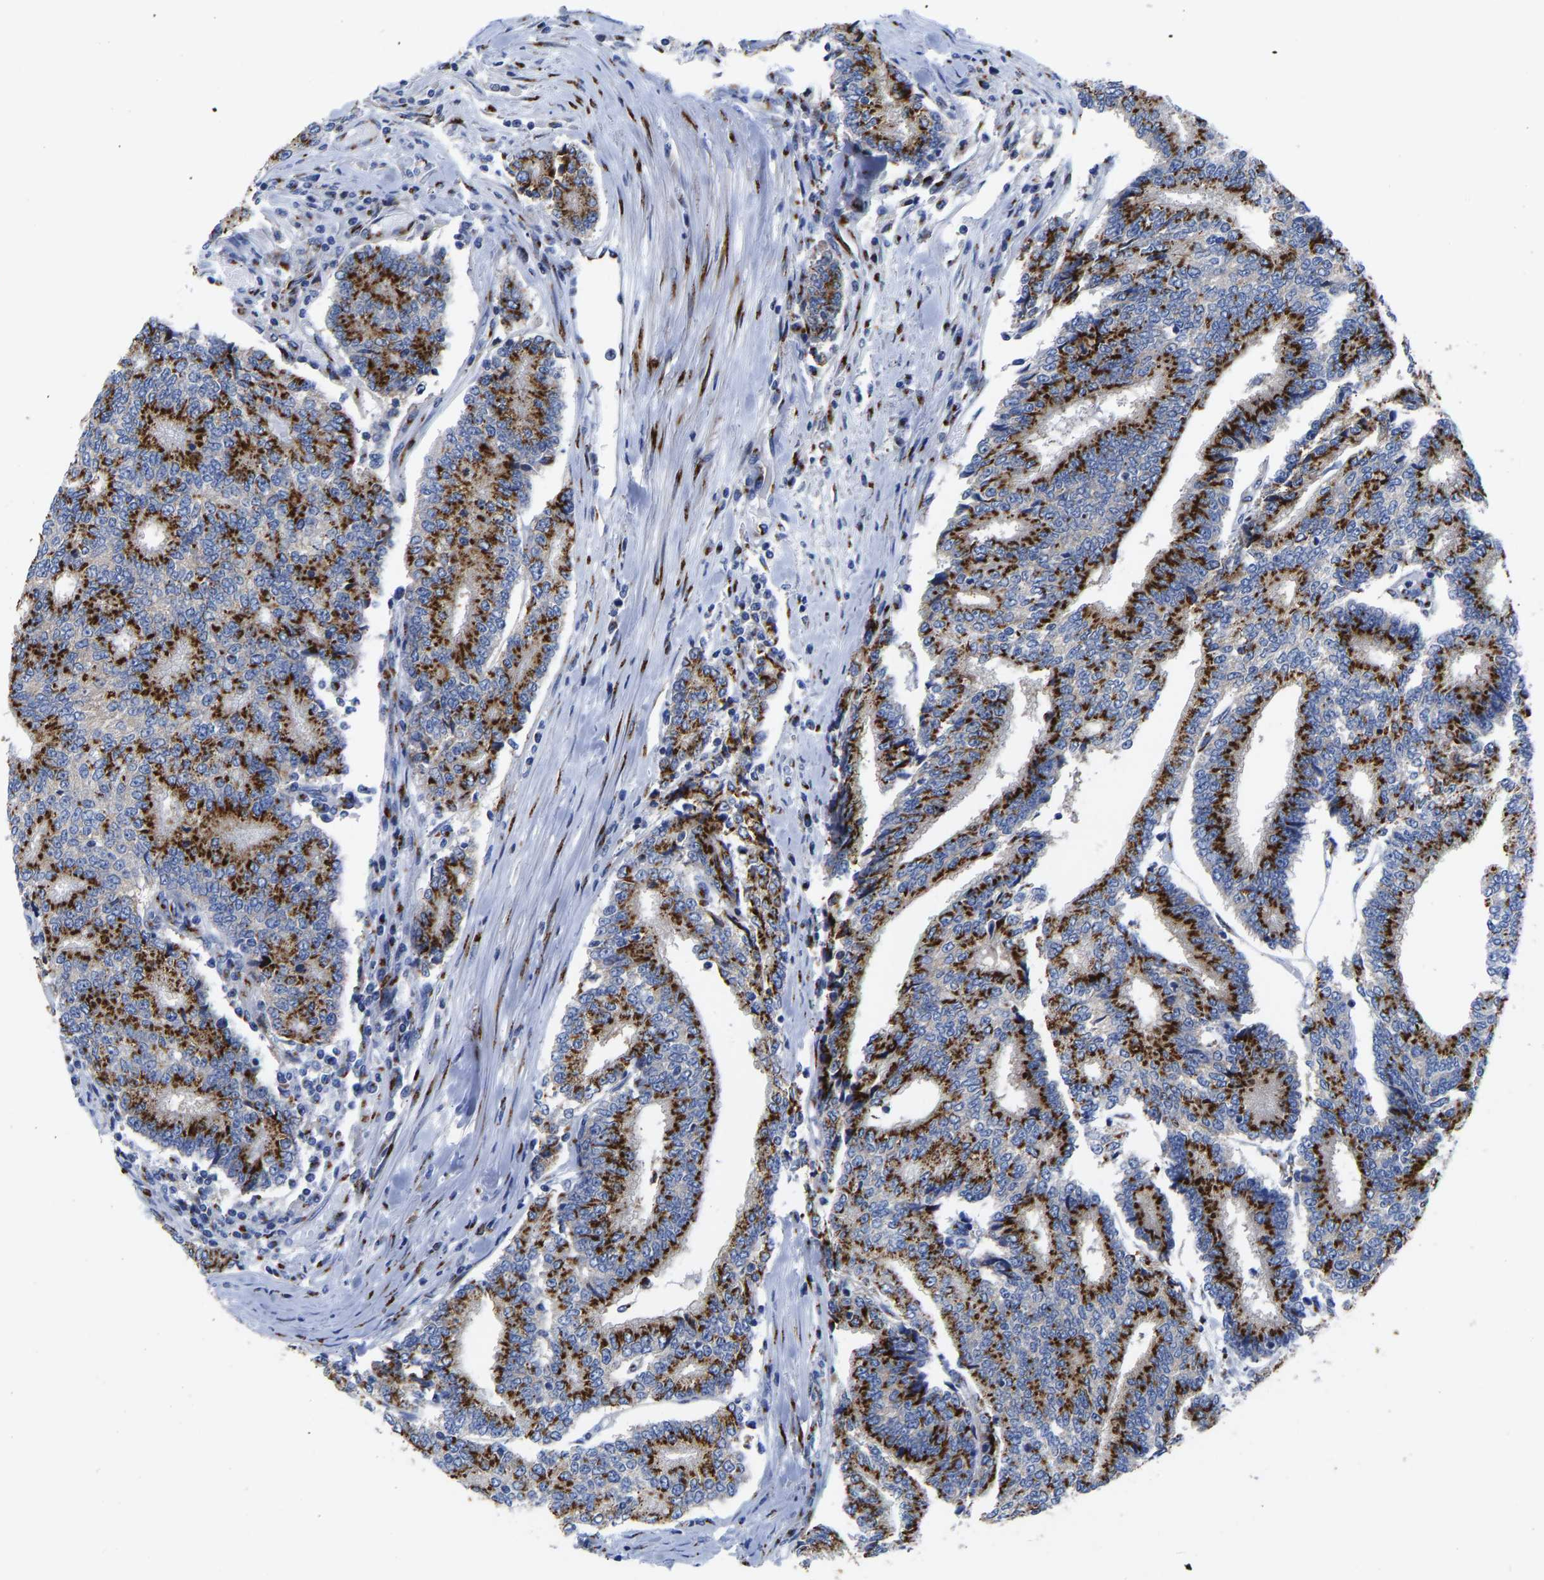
{"staining": {"intensity": "strong", "quantity": ">75%", "location": "cytoplasmic/membranous"}, "tissue": "prostate cancer", "cell_type": "Tumor cells", "image_type": "cancer", "snomed": [{"axis": "morphology", "description": "Normal tissue, NOS"}, {"axis": "morphology", "description": "Adenocarcinoma, High grade"}, {"axis": "topography", "description": "Prostate"}, {"axis": "topography", "description": "Seminal veicle"}], "caption": "High-magnification brightfield microscopy of prostate adenocarcinoma (high-grade) stained with DAB (brown) and counterstained with hematoxylin (blue). tumor cells exhibit strong cytoplasmic/membranous positivity is seen in approximately>75% of cells.", "gene": "TMEM87A", "patient": {"sex": "male", "age": 55}}